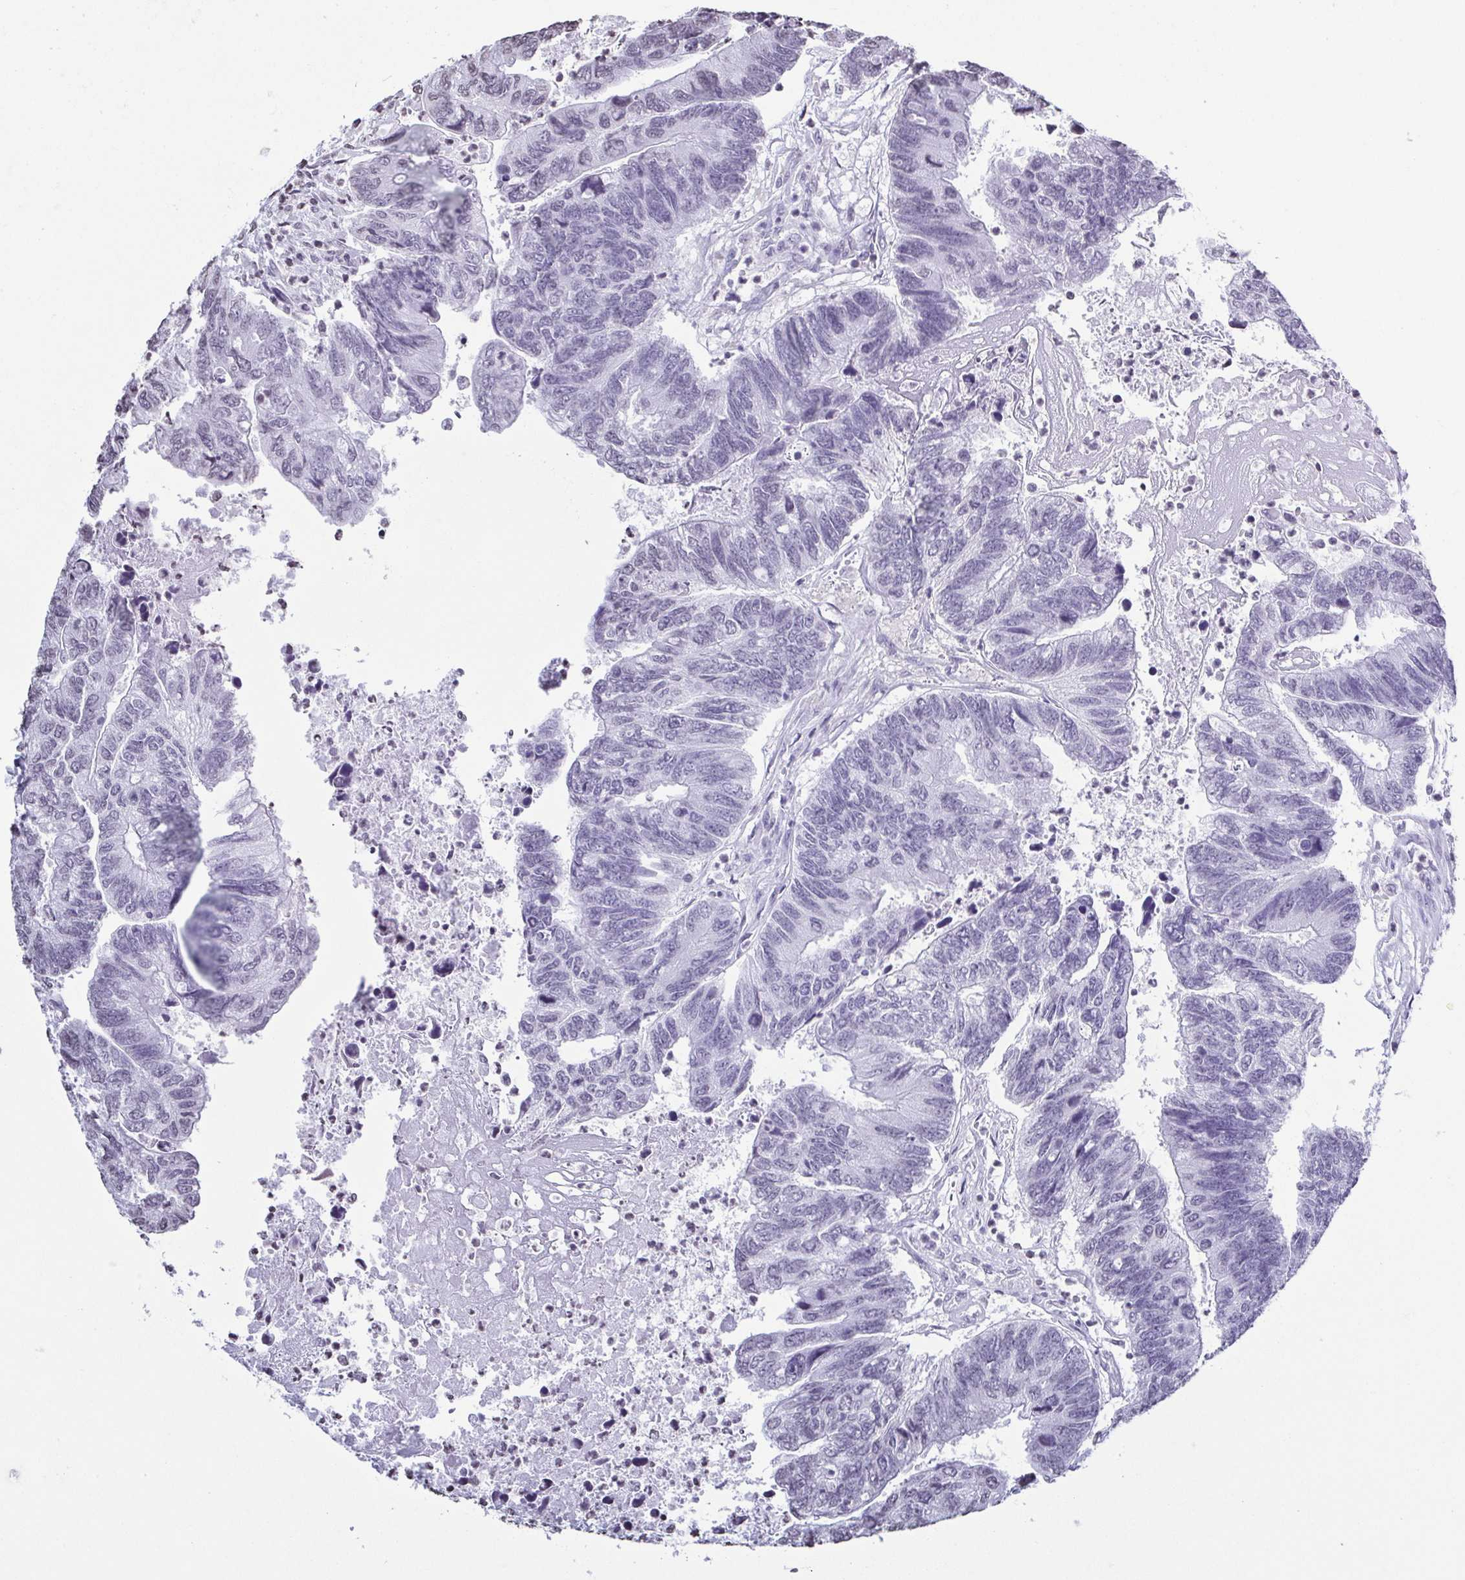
{"staining": {"intensity": "negative", "quantity": "none", "location": "none"}, "tissue": "colorectal cancer", "cell_type": "Tumor cells", "image_type": "cancer", "snomed": [{"axis": "morphology", "description": "Adenocarcinoma, NOS"}, {"axis": "topography", "description": "Colon"}], "caption": "Immunohistochemistry histopathology image of neoplastic tissue: colorectal adenocarcinoma stained with DAB reveals no significant protein expression in tumor cells. Brightfield microscopy of immunohistochemistry stained with DAB (brown) and hematoxylin (blue), captured at high magnification.", "gene": "VCY1B", "patient": {"sex": "female", "age": 67}}